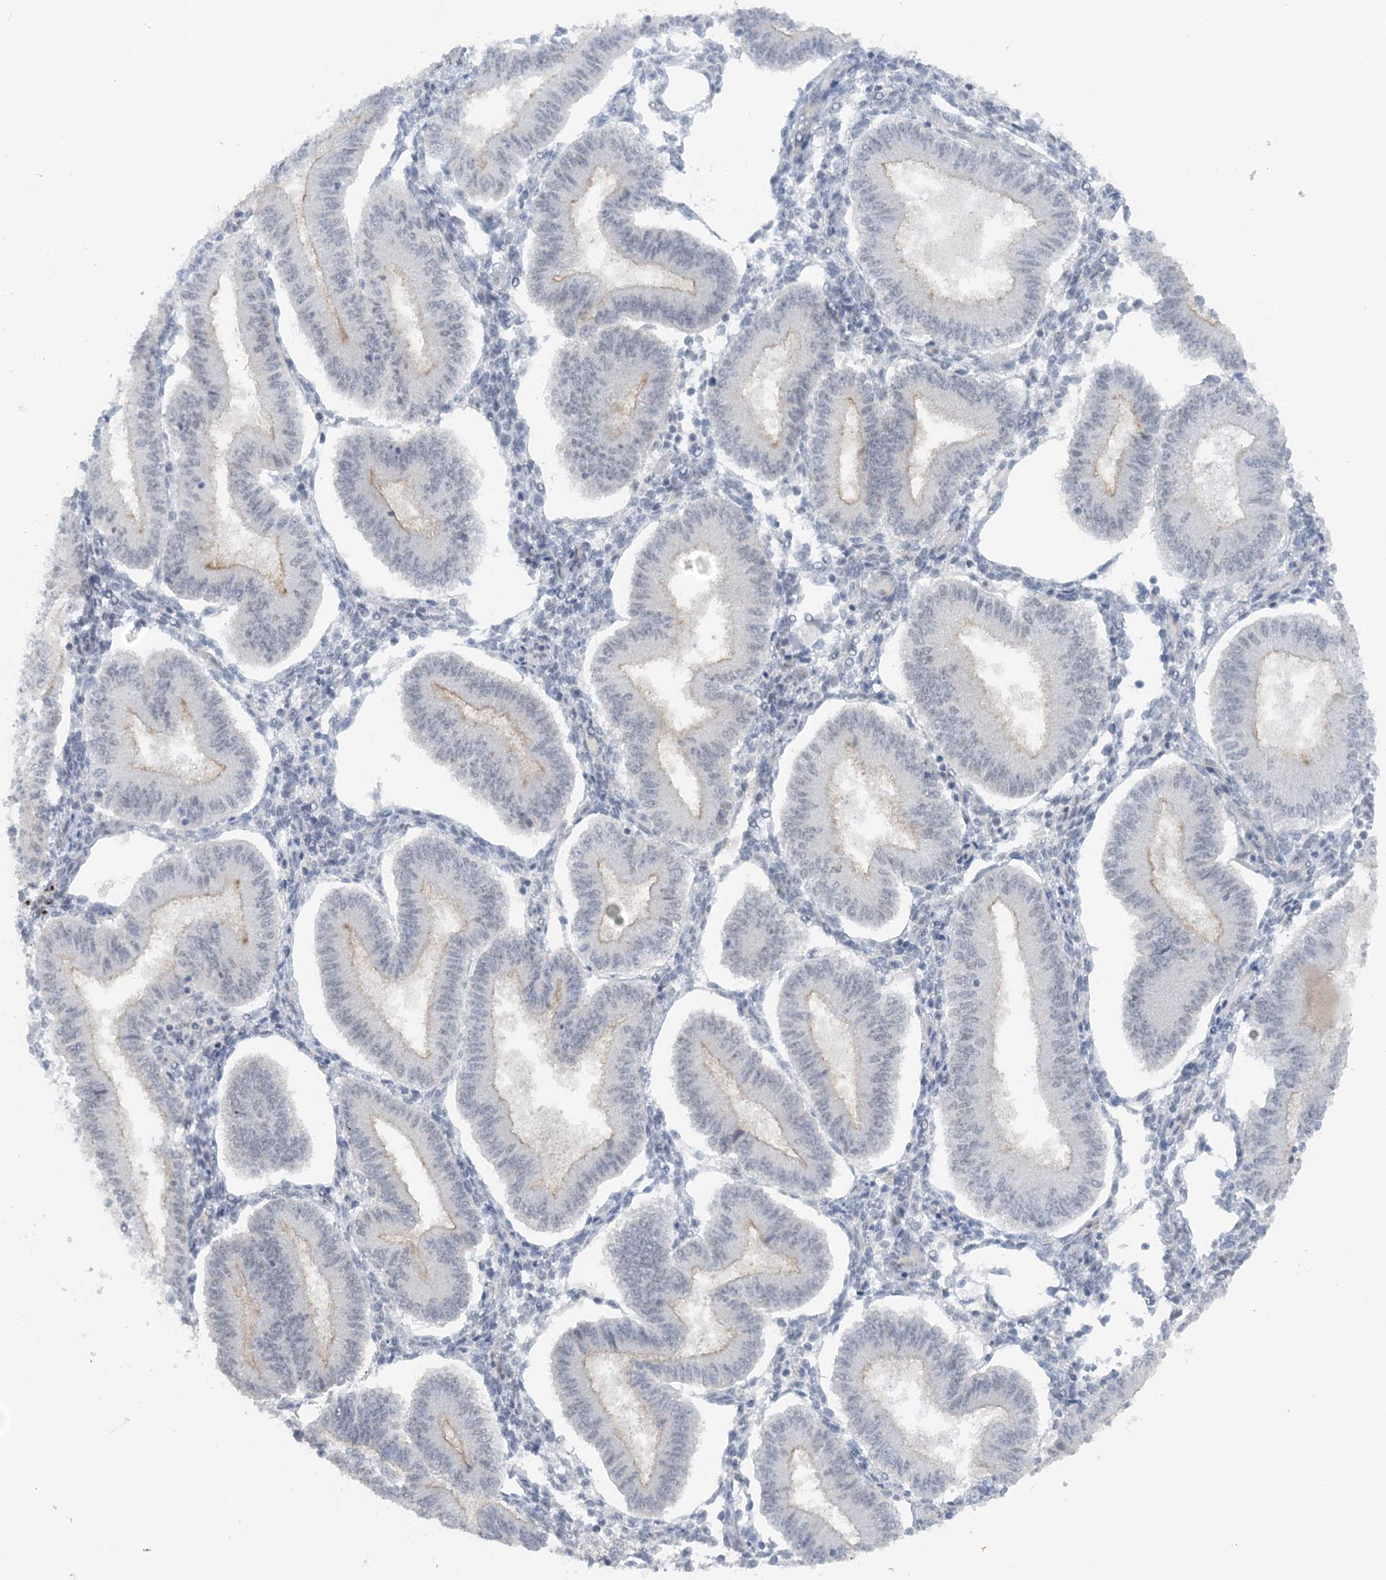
{"staining": {"intensity": "negative", "quantity": "none", "location": "none"}, "tissue": "endometrium", "cell_type": "Cells in endometrial stroma", "image_type": "normal", "snomed": [{"axis": "morphology", "description": "Normal tissue, NOS"}, {"axis": "topography", "description": "Endometrium"}], "caption": "High power microscopy histopathology image of an IHC image of normal endometrium, revealing no significant staining in cells in endometrial stroma.", "gene": "ATP11A", "patient": {"sex": "female", "age": 39}}